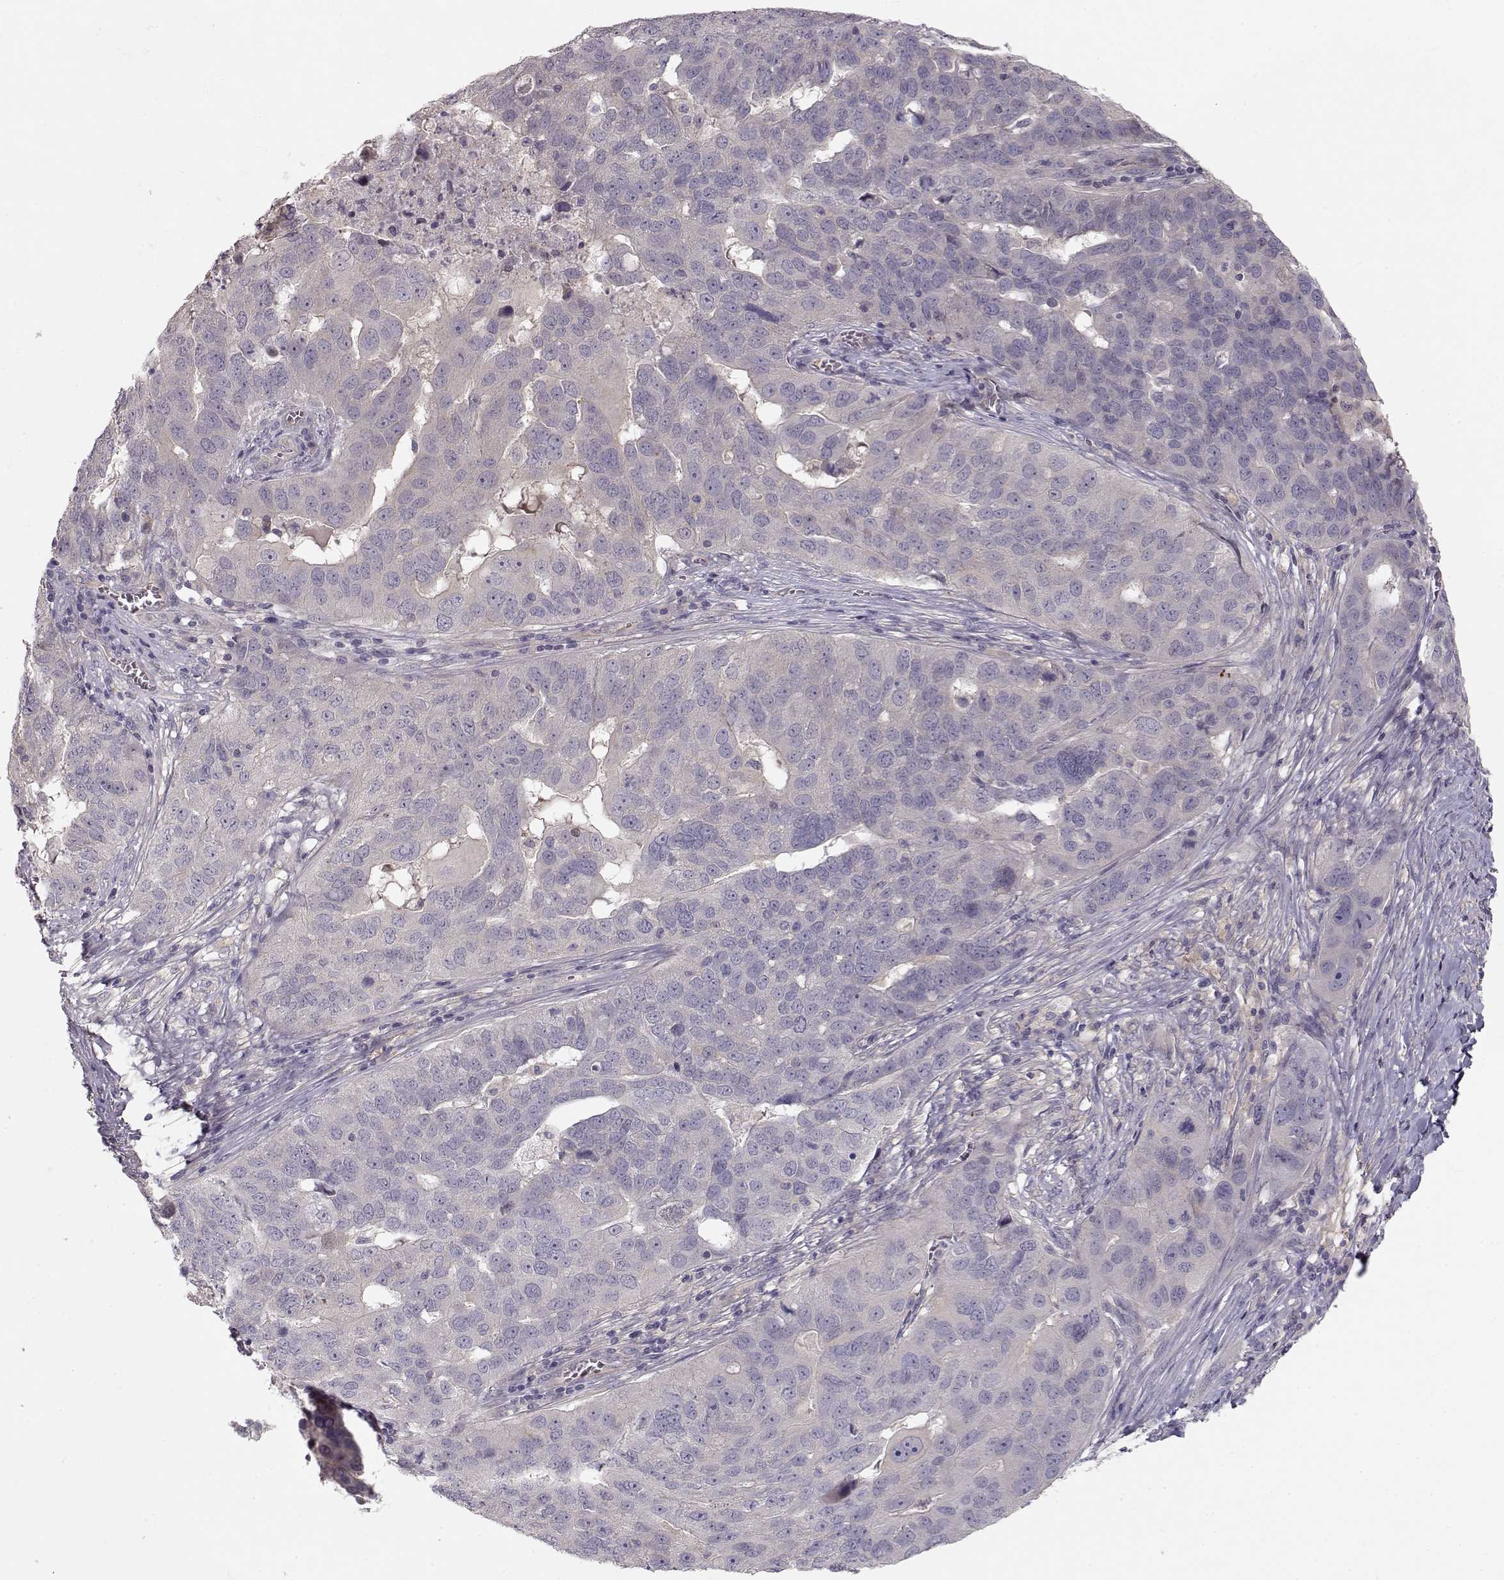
{"staining": {"intensity": "negative", "quantity": "none", "location": "none"}, "tissue": "ovarian cancer", "cell_type": "Tumor cells", "image_type": "cancer", "snomed": [{"axis": "morphology", "description": "Carcinoma, endometroid"}, {"axis": "topography", "description": "Soft tissue"}, {"axis": "topography", "description": "Ovary"}], "caption": "A high-resolution histopathology image shows immunohistochemistry (IHC) staining of endometroid carcinoma (ovarian), which shows no significant positivity in tumor cells.", "gene": "ARHGAP8", "patient": {"sex": "female", "age": 52}}